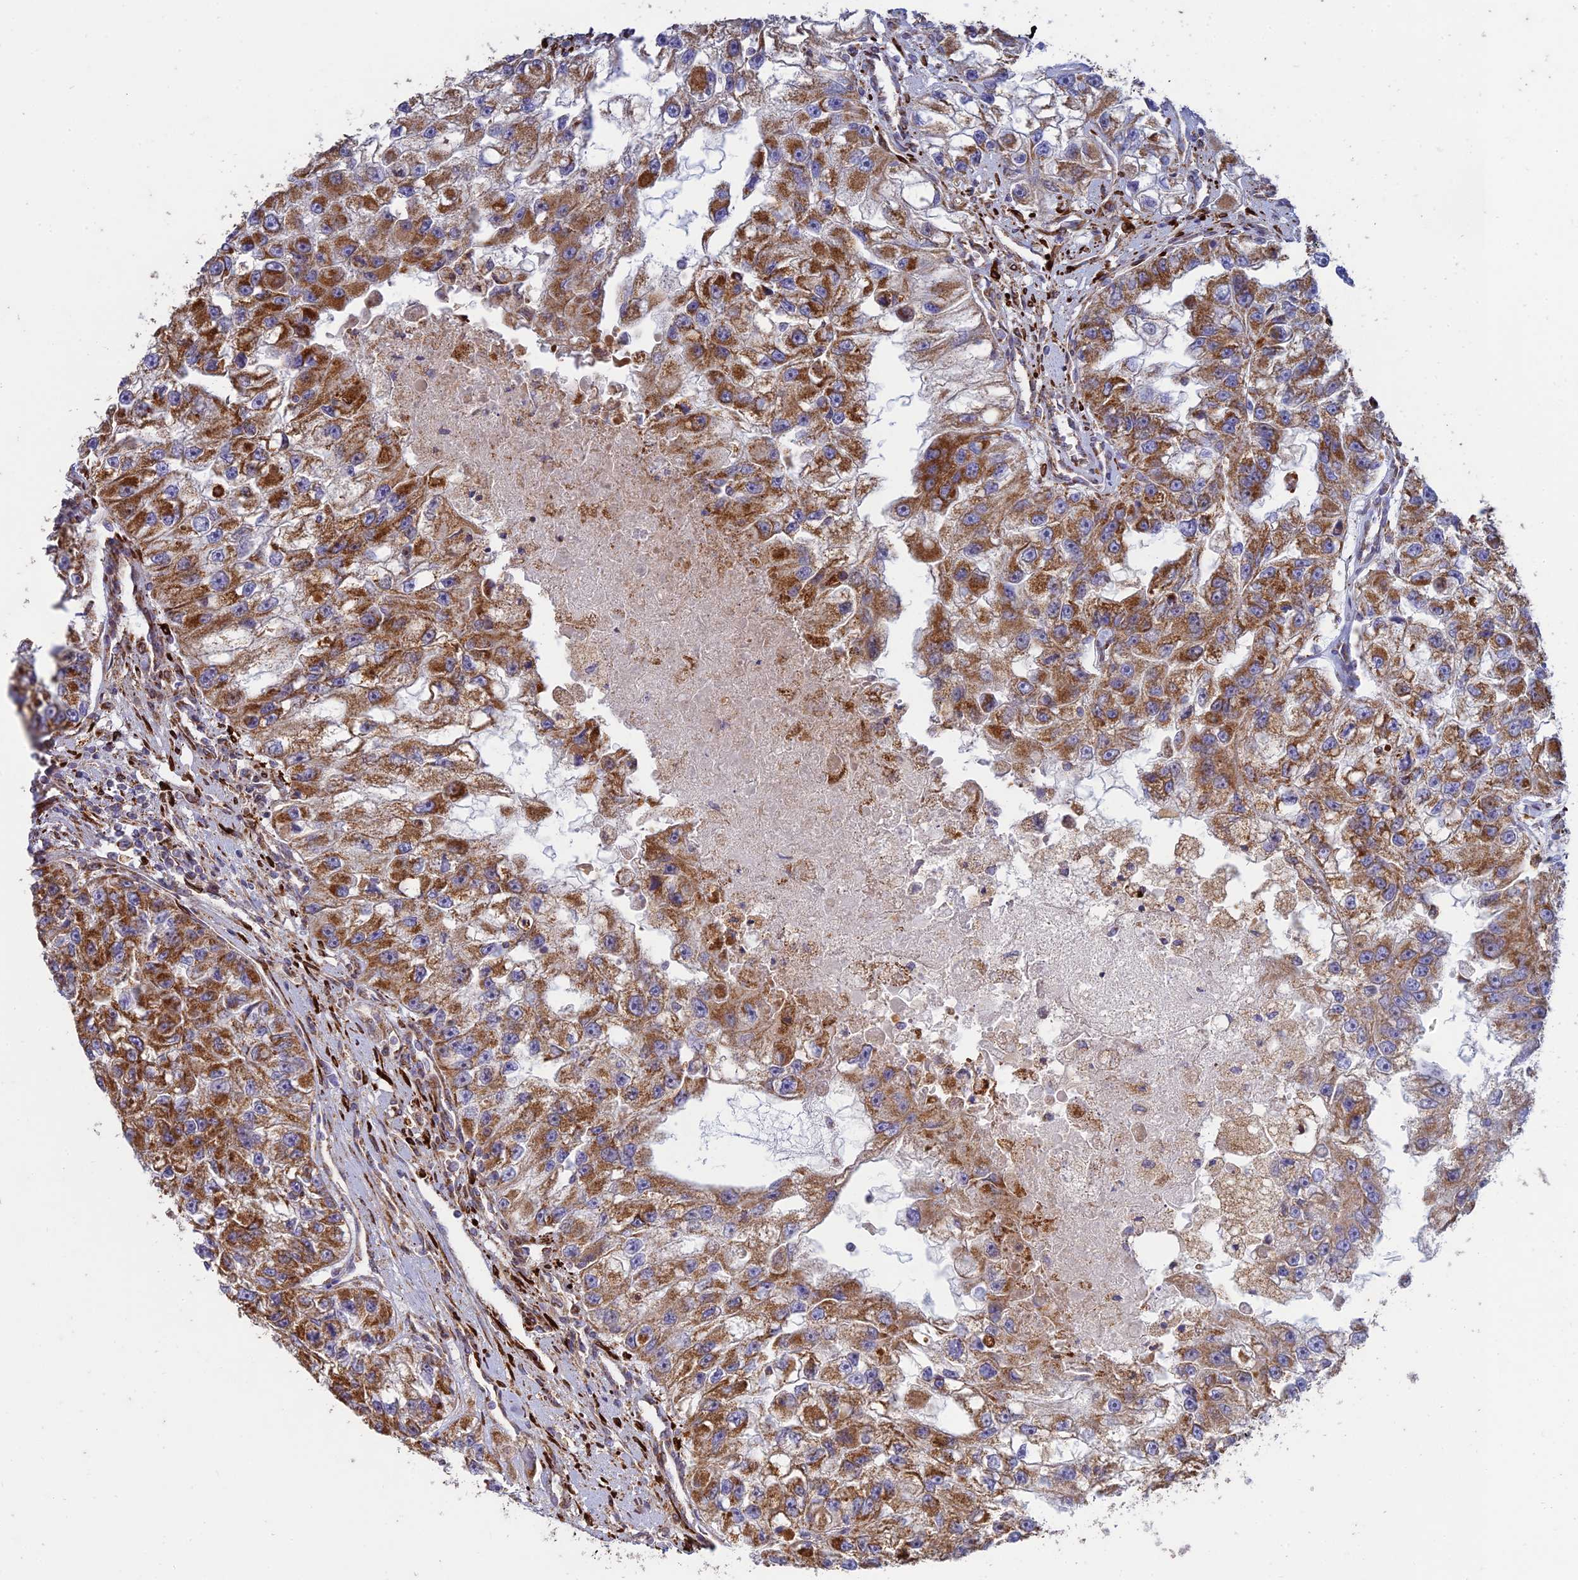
{"staining": {"intensity": "strong", "quantity": ">75%", "location": "cytoplasmic/membranous"}, "tissue": "renal cancer", "cell_type": "Tumor cells", "image_type": "cancer", "snomed": [{"axis": "morphology", "description": "Adenocarcinoma, NOS"}, {"axis": "topography", "description": "Kidney"}], "caption": "Immunohistochemical staining of human renal adenocarcinoma demonstrates high levels of strong cytoplasmic/membranous positivity in about >75% of tumor cells.", "gene": "RCN3", "patient": {"sex": "male", "age": 63}}